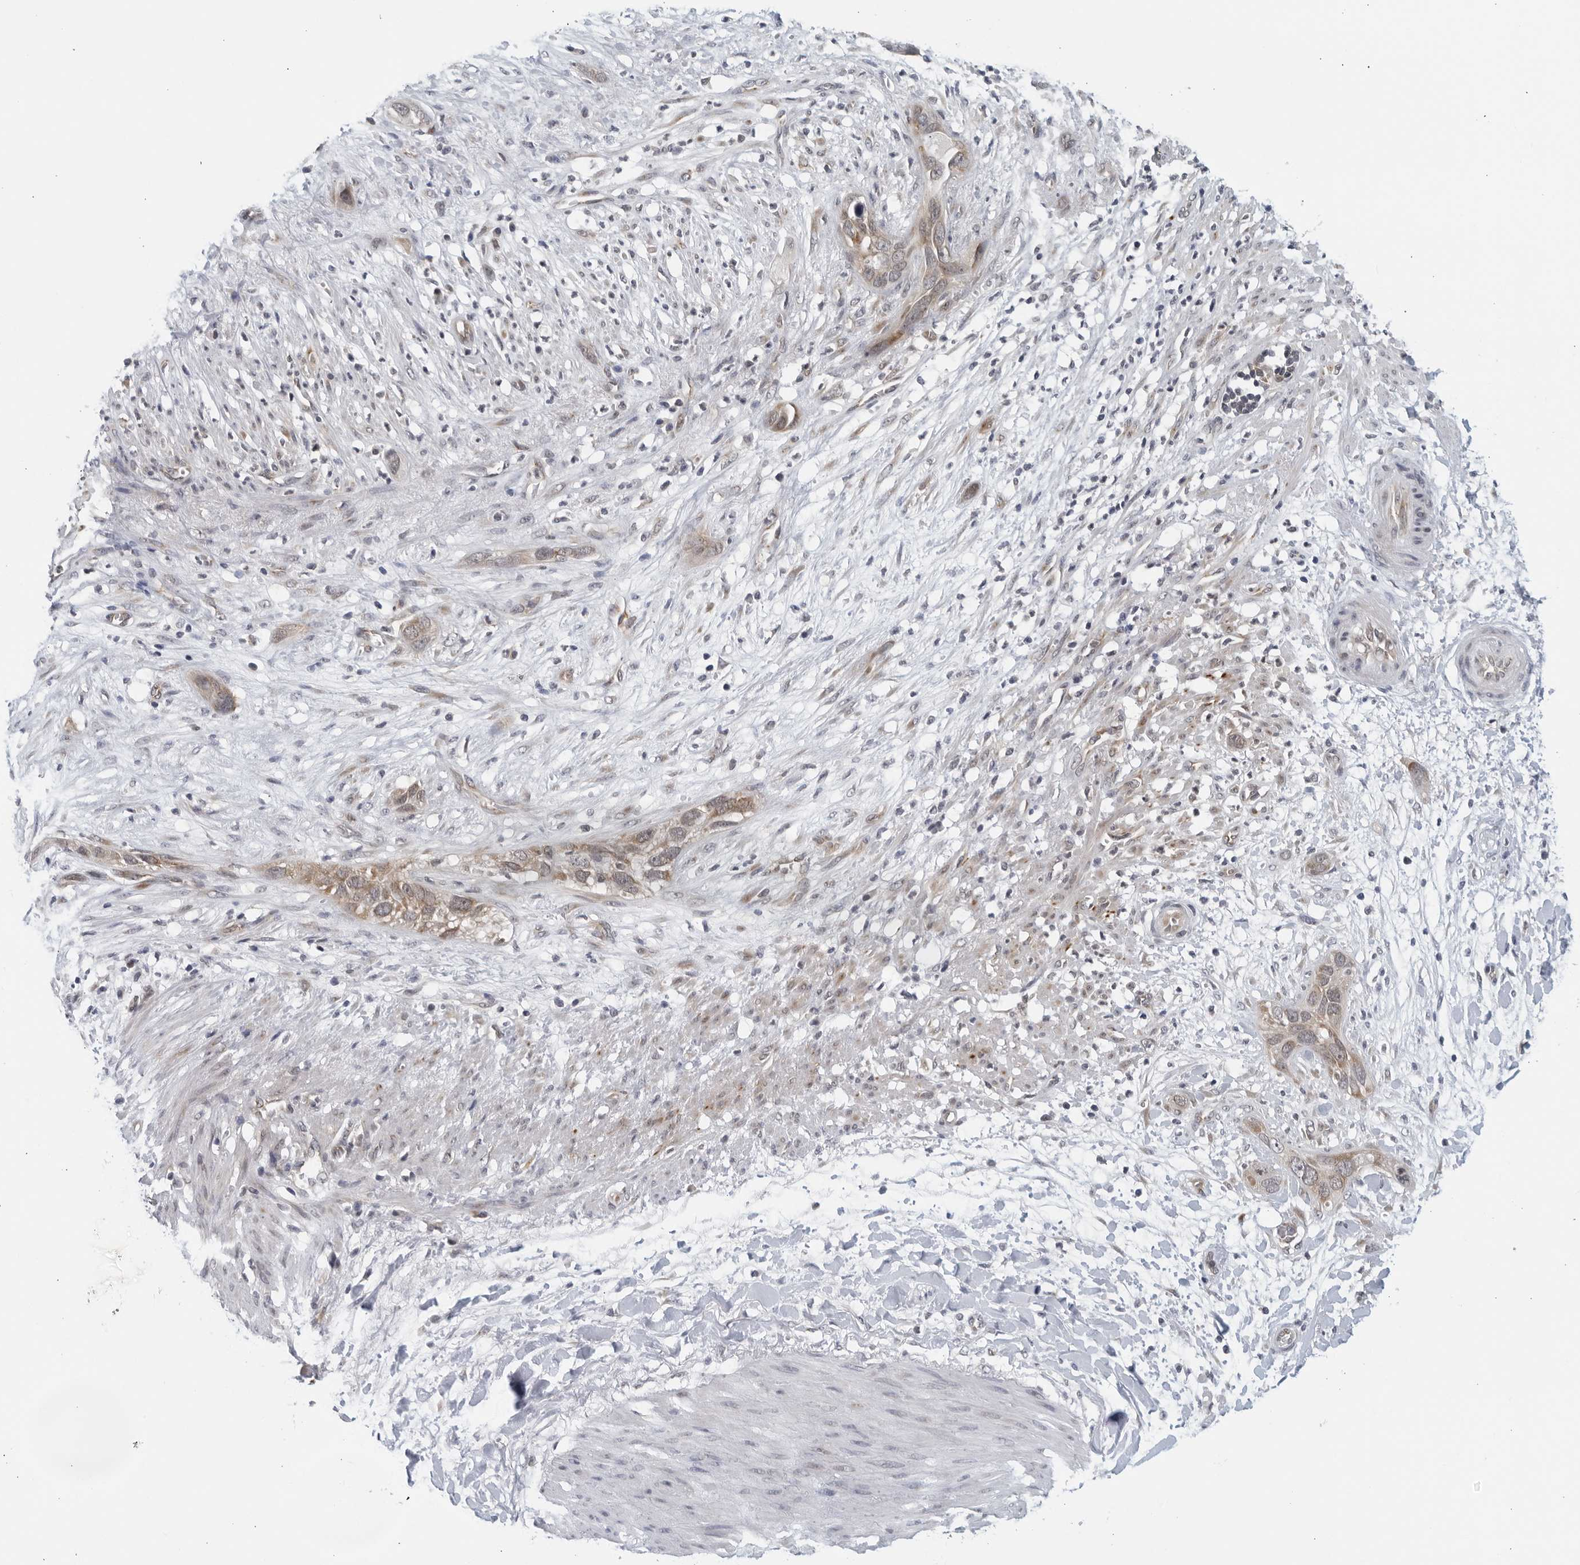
{"staining": {"intensity": "weak", "quantity": "25%-75%", "location": "cytoplasmic/membranous,nuclear"}, "tissue": "pancreatic cancer", "cell_type": "Tumor cells", "image_type": "cancer", "snomed": [{"axis": "morphology", "description": "Adenocarcinoma, NOS"}, {"axis": "topography", "description": "Pancreas"}], "caption": "Immunohistochemistry (IHC) staining of pancreatic cancer, which shows low levels of weak cytoplasmic/membranous and nuclear positivity in approximately 25%-75% of tumor cells indicating weak cytoplasmic/membranous and nuclear protein staining. The staining was performed using DAB (3,3'-diaminobenzidine) (brown) for protein detection and nuclei were counterstained in hematoxylin (blue).", "gene": "RC3H1", "patient": {"sex": "female", "age": 60}}